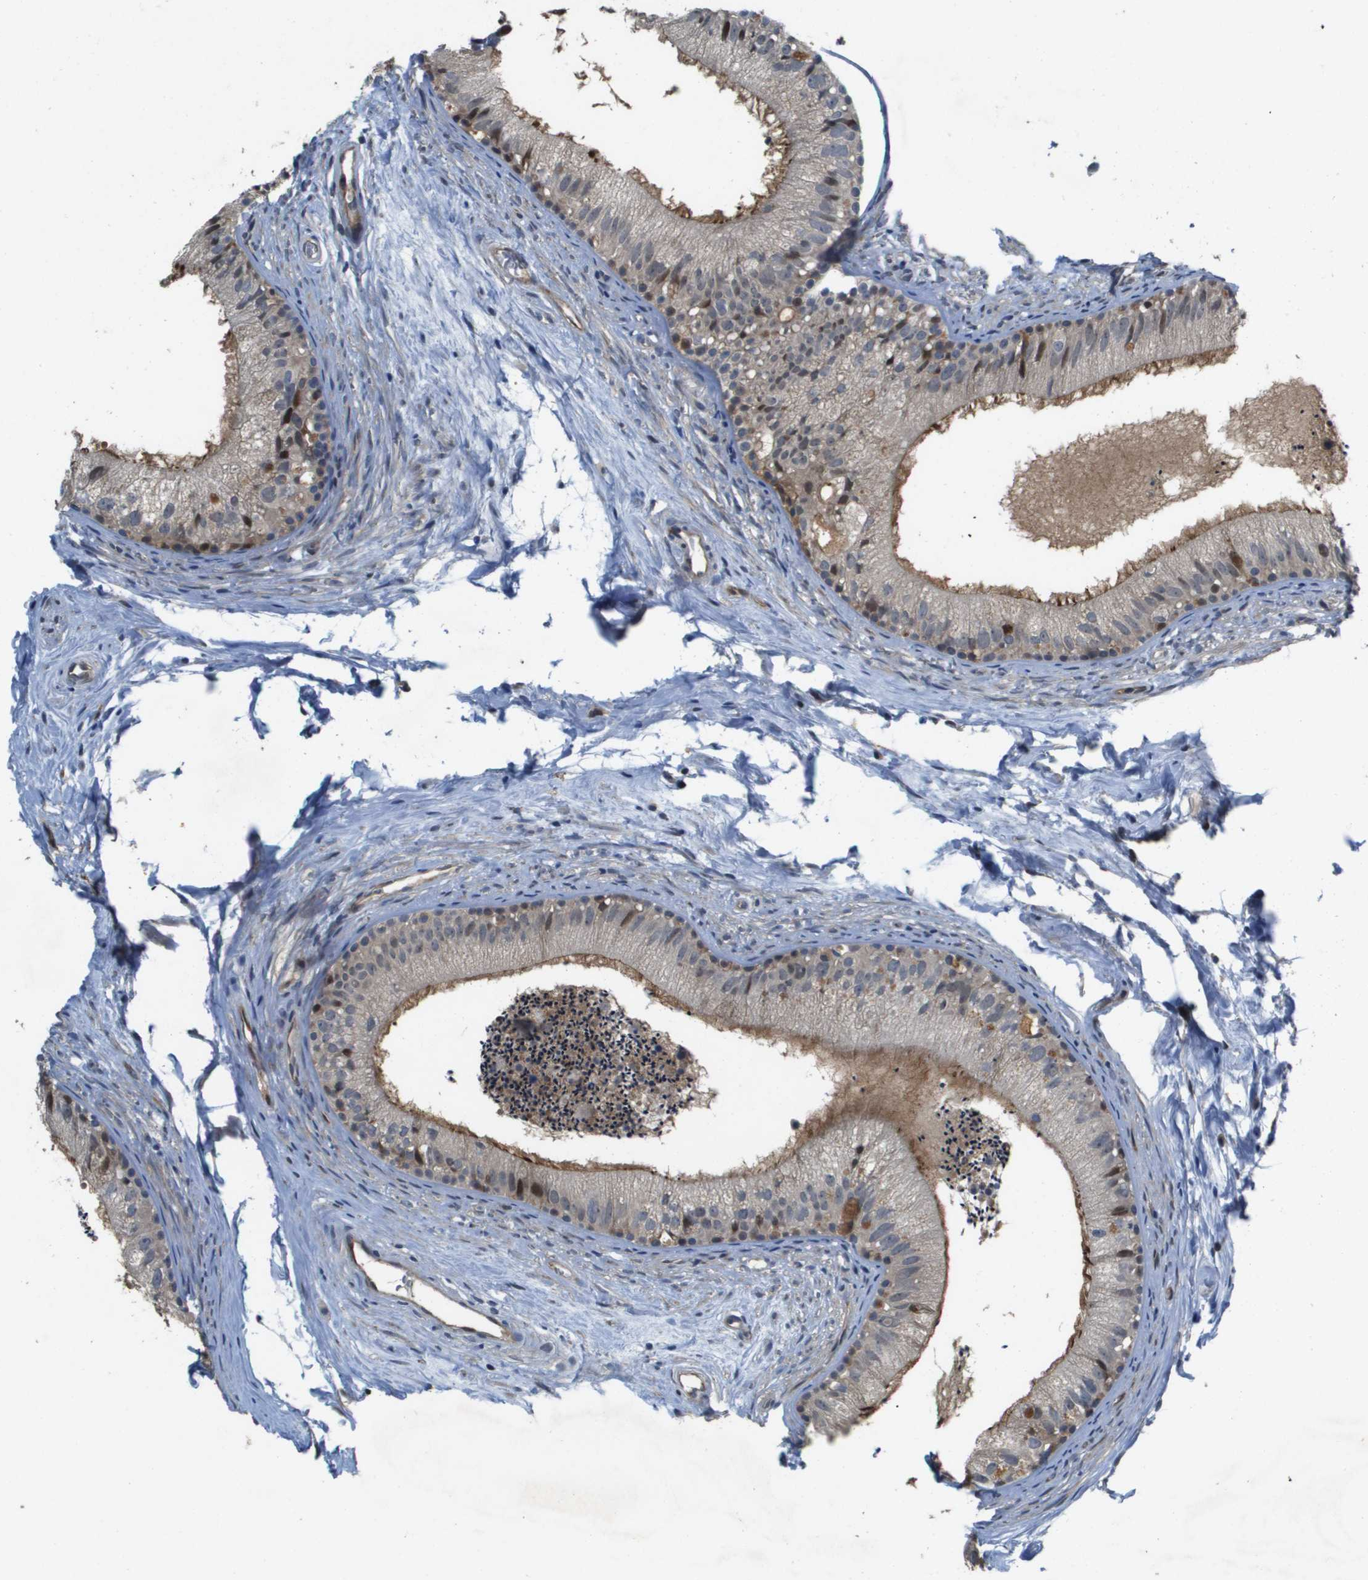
{"staining": {"intensity": "moderate", "quantity": ">75%", "location": "cytoplasmic/membranous,nuclear"}, "tissue": "epididymis", "cell_type": "Glandular cells", "image_type": "normal", "snomed": [{"axis": "morphology", "description": "Normal tissue, NOS"}, {"axis": "topography", "description": "Epididymis"}], "caption": "A micrograph of human epididymis stained for a protein shows moderate cytoplasmic/membranous,nuclear brown staining in glandular cells.", "gene": "SCN4B", "patient": {"sex": "male", "age": 56}}